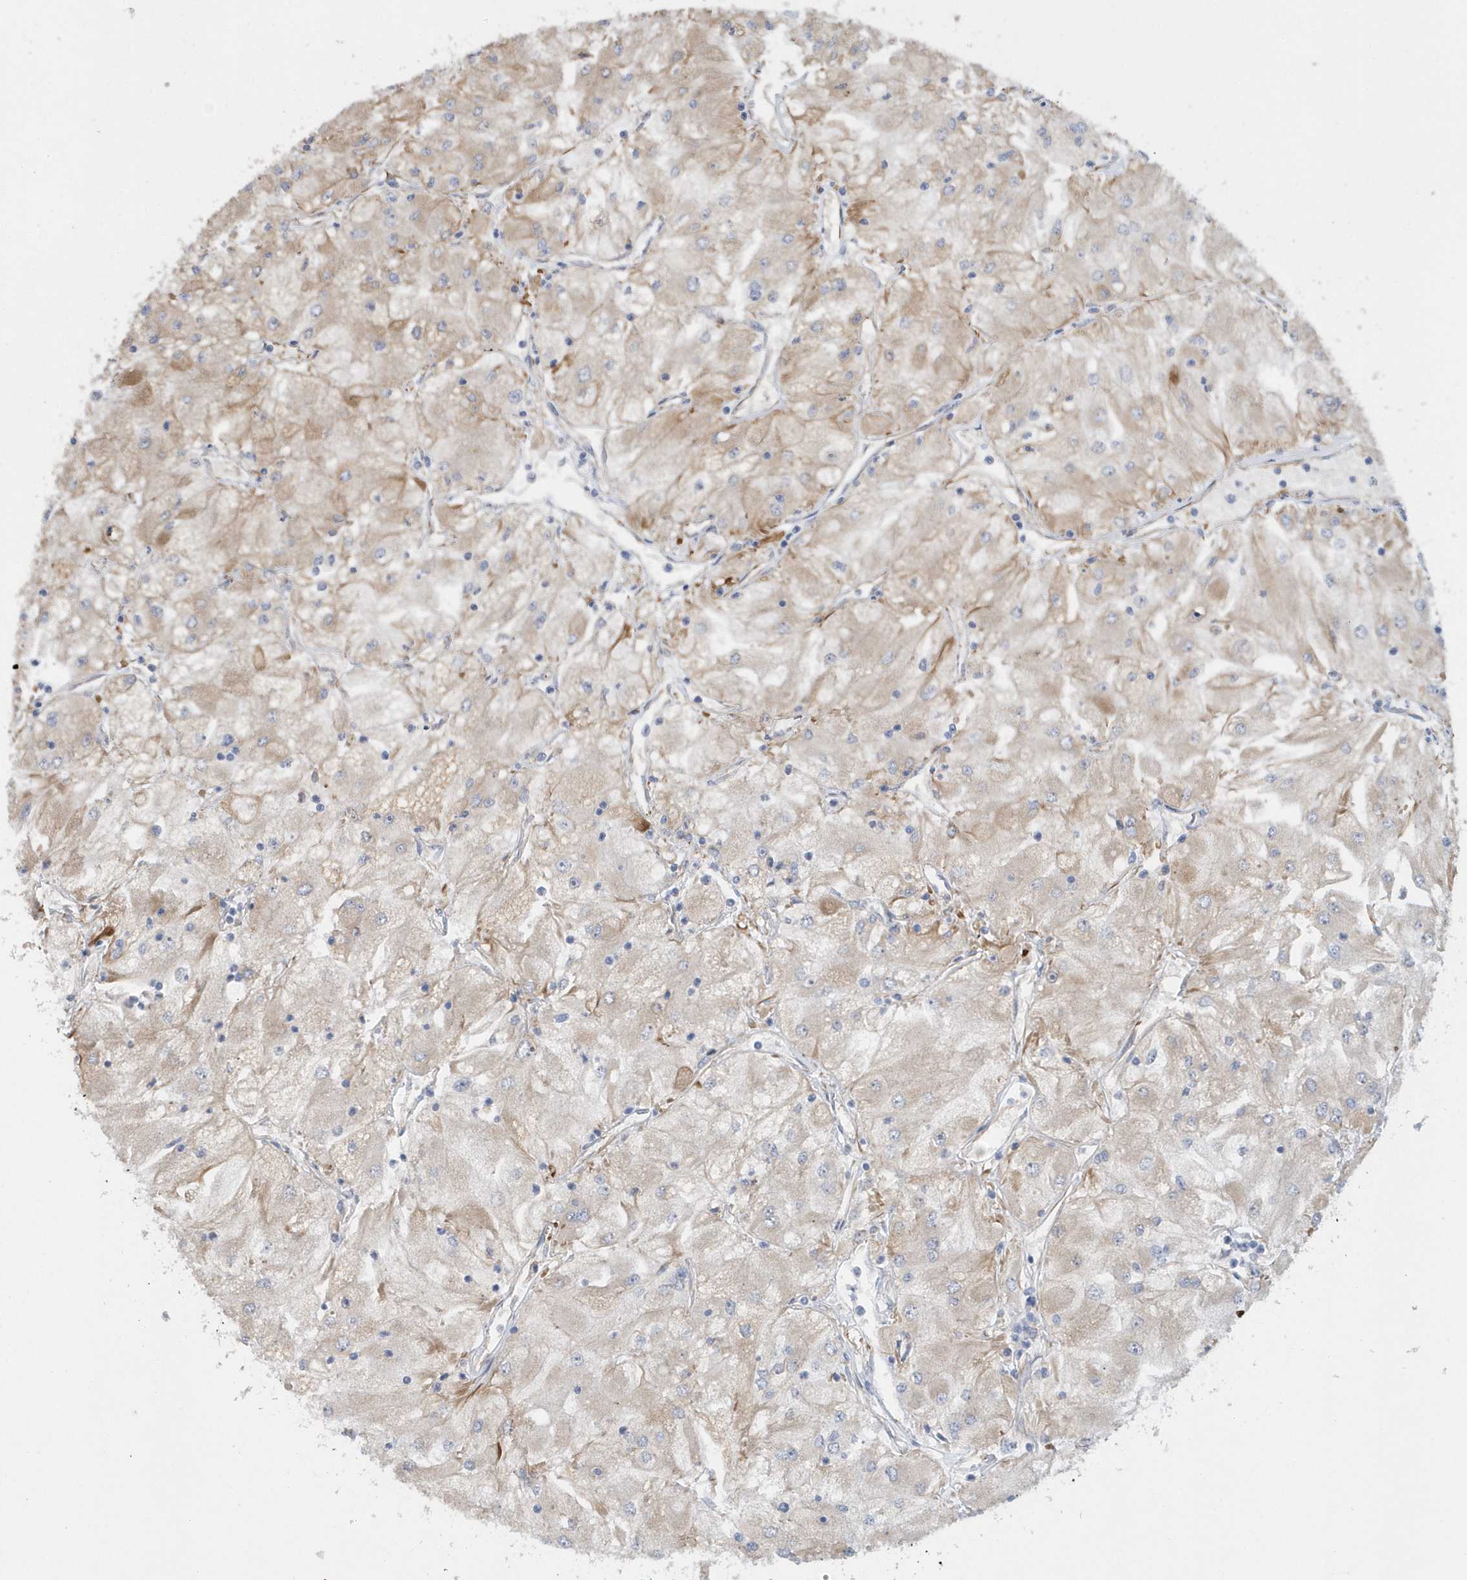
{"staining": {"intensity": "moderate", "quantity": "<25%", "location": "cytoplasmic/membranous"}, "tissue": "renal cancer", "cell_type": "Tumor cells", "image_type": "cancer", "snomed": [{"axis": "morphology", "description": "Adenocarcinoma, NOS"}, {"axis": "topography", "description": "Kidney"}], "caption": "This micrograph exhibits renal cancer (adenocarcinoma) stained with immunohistochemistry (IHC) to label a protein in brown. The cytoplasmic/membranous of tumor cells show moderate positivity for the protein. Nuclei are counter-stained blue.", "gene": "RAB17", "patient": {"sex": "male", "age": 80}}